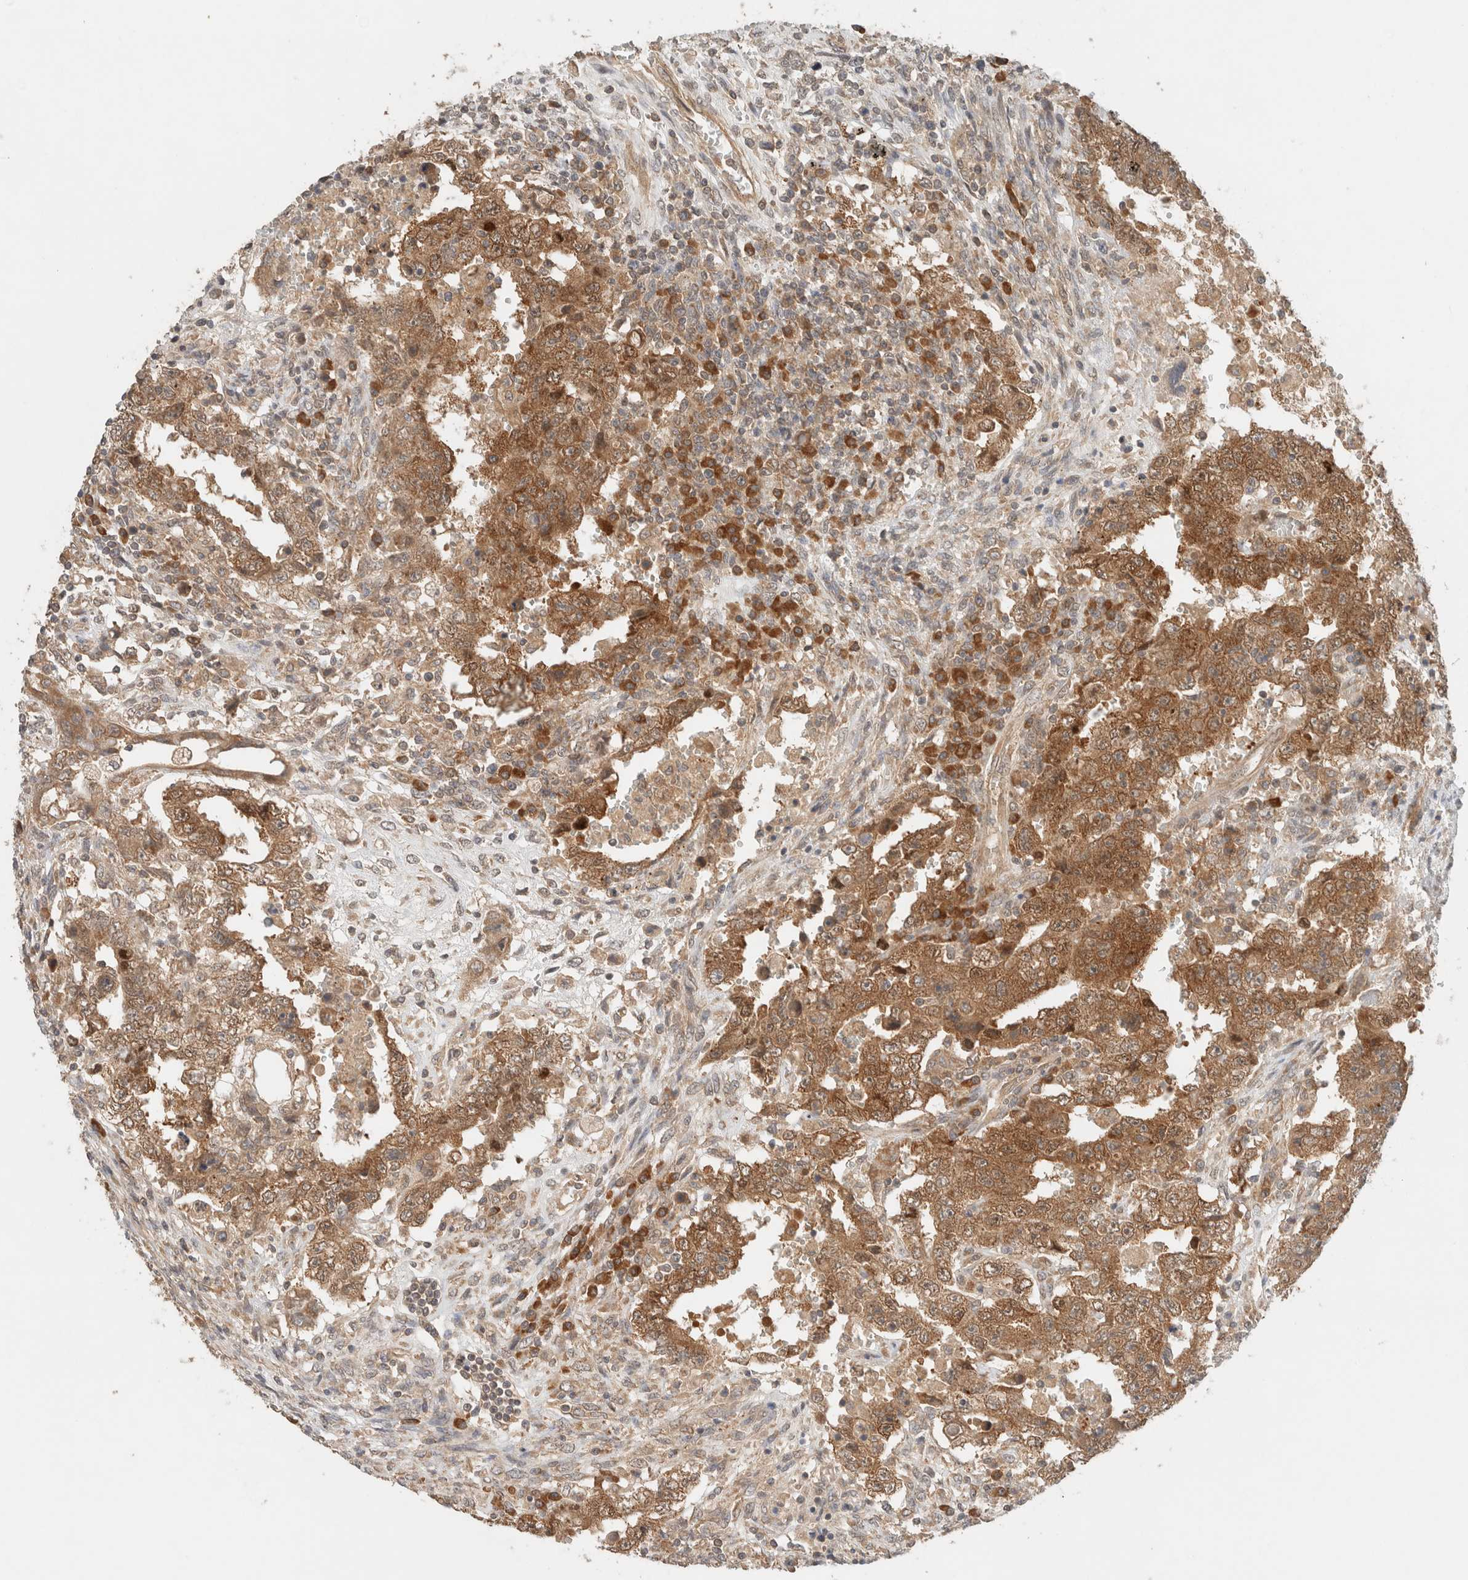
{"staining": {"intensity": "moderate", "quantity": ">75%", "location": "cytoplasmic/membranous"}, "tissue": "testis cancer", "cell_type": "Tumor cells", "image_type": "cancer", "snomed": [{"axis": "morphology", "description": "Carcinoma, Embryonal, NOS"}, {"axis": "topography", "description": "Testis"}], "caption": "Immunohistochemistry (IHC) histopathology image of neoplastic tissue: testis cancer stained using IHC shows medium levels of moderate protein expression localized specifically in the cytoplasmic/membranous of tumor cells, appearing as a cytoplasmic/membranous brown color.", "gene": "ARFGEF2", "patient": {"sex": "male", "age": 26}}